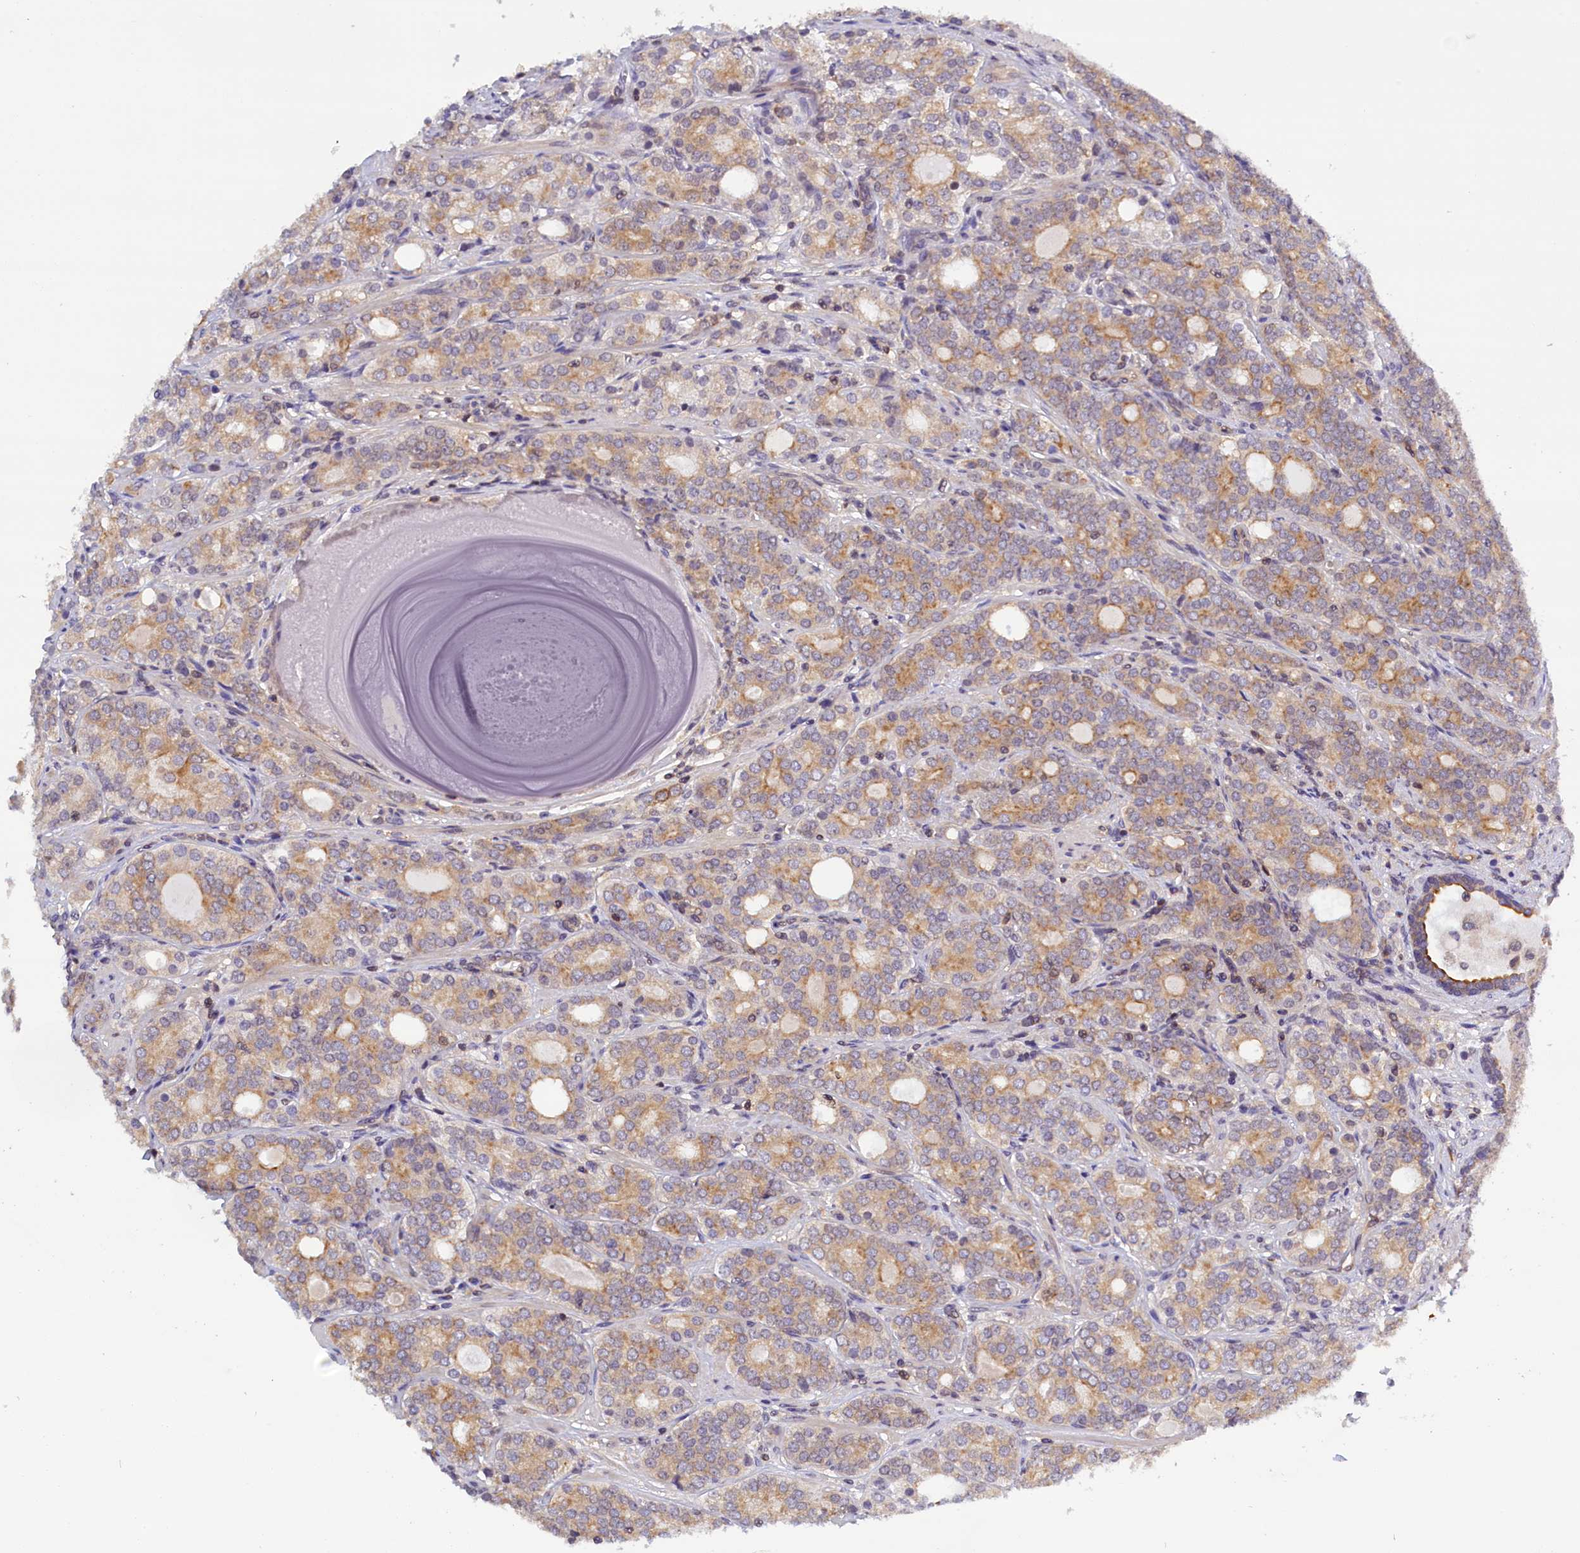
{"staining": {"intensity": "moderate", "quantity": ">75%", "location": "cytoplasmic/membranous"}, "tissue": "prostate cancer", "cell_type": "Tumor cells", "image_type": "cancer", "snomed": [{"axis": "morphology", "description": "Adenocarcinoma, High grade"}, {"axis": "topography", "description": "Prostate"}], "caption": "Immunohistochemical staining of prostate cancer (adenocarcinoma (high-grade)) reveals moderate cytoplasmic/membranous protein expression in approximately >75% of tumor cells.", "gene": "TBCB", "patient": {"sex": "male", "age": 64}}